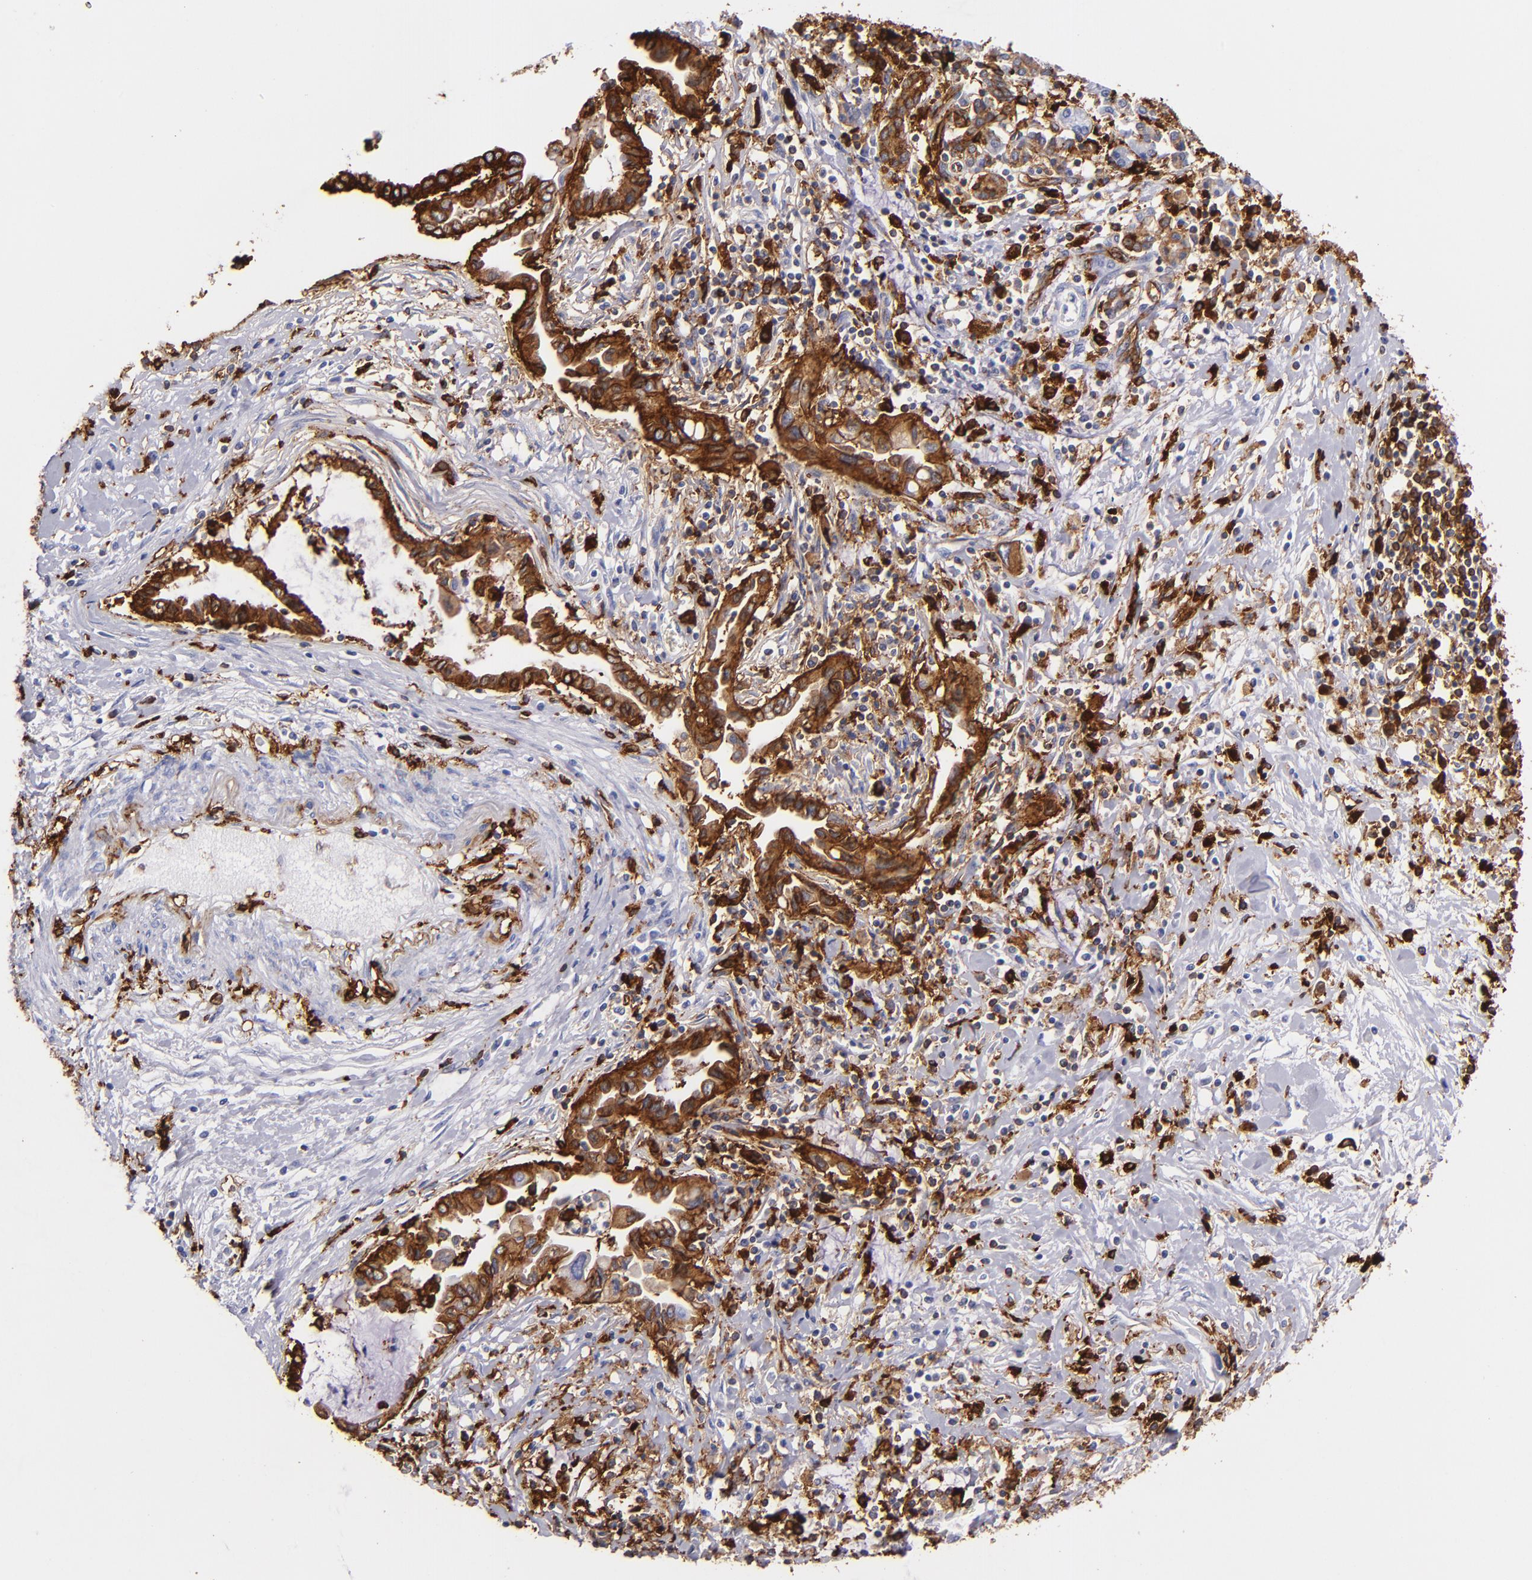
{"staining": {"intensity": "strong", "quantity": ">75%", "location": "cytoplasmic/membranous"}, "tissue": "pancreatic cancer", "cell_type": "Tumor cells", "image_type": "cancer", "snomed": [{"axis": "morphology", "description": "Adenocarcinoma, NOS"}, {"axis": "topography", "description": "Pancreas"}], "caption": "Approximately >75% of tumor cells in pancreatic adenocarcinoma display strong cytoplasmic/membranous protein expression as visualized by brown immunohistochemical staining.", "gene": "HLA-DRA", "patient": {"sex": "female", "age": 57}}